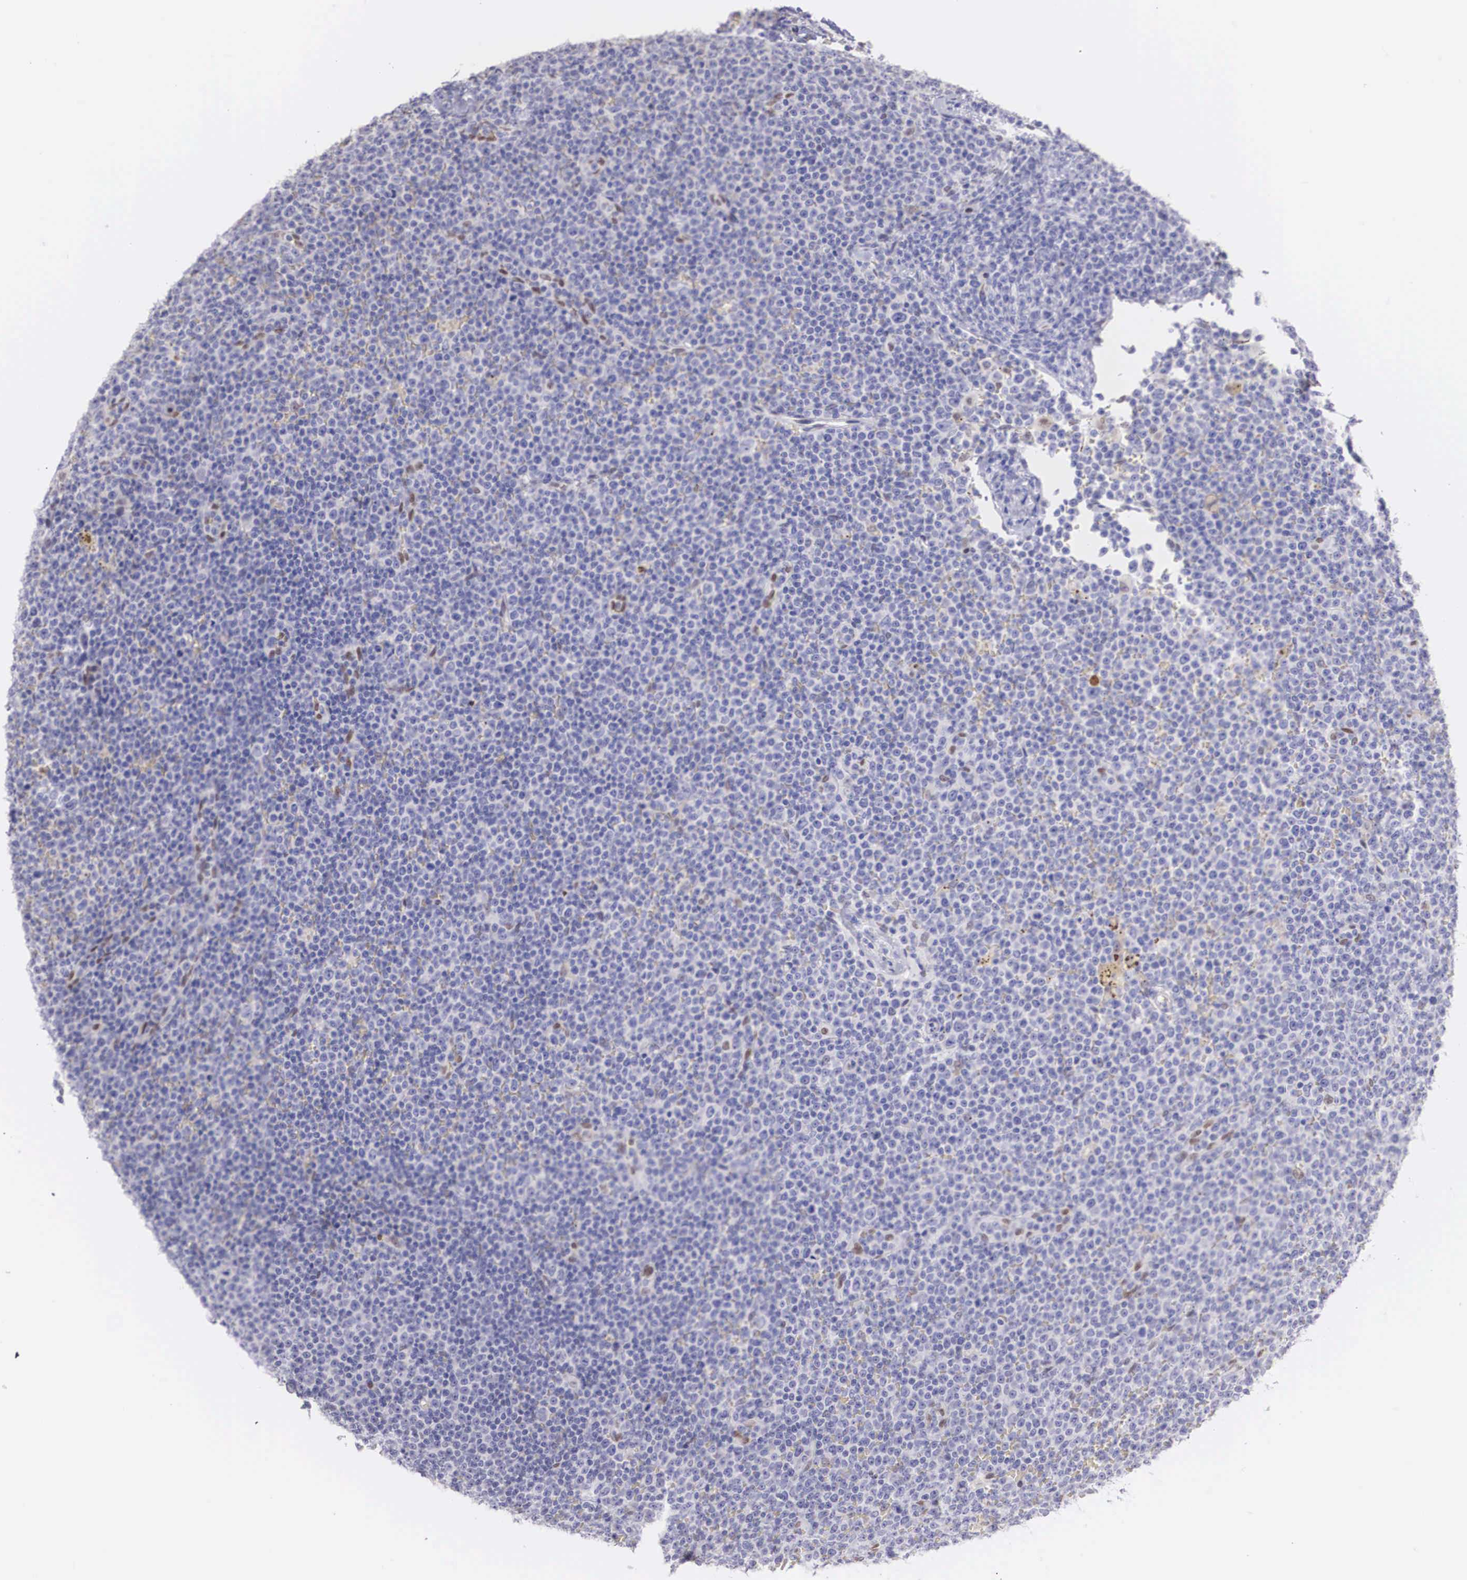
{"staining": {"intensity": "negative", "quantity": "none", "location": "none"}, "tissue": "lymphoma", "cell_type": "Tumor cells", "image_type": "cancer", "snomed": [{"axis": "morphology", "description": "Malignant lymphoma, non-Hodgkin's type, Low grade"}, {"axis": "topography", "description": "Lymph node"}], "caption": "Immunohistochemistry of human malignant lymphoma, non-Hodgkin's type (low-grade) exhibits no expression in tumor cells.", "gene": "HMGN5", "patient": {"sex": "male", "age": 50}}